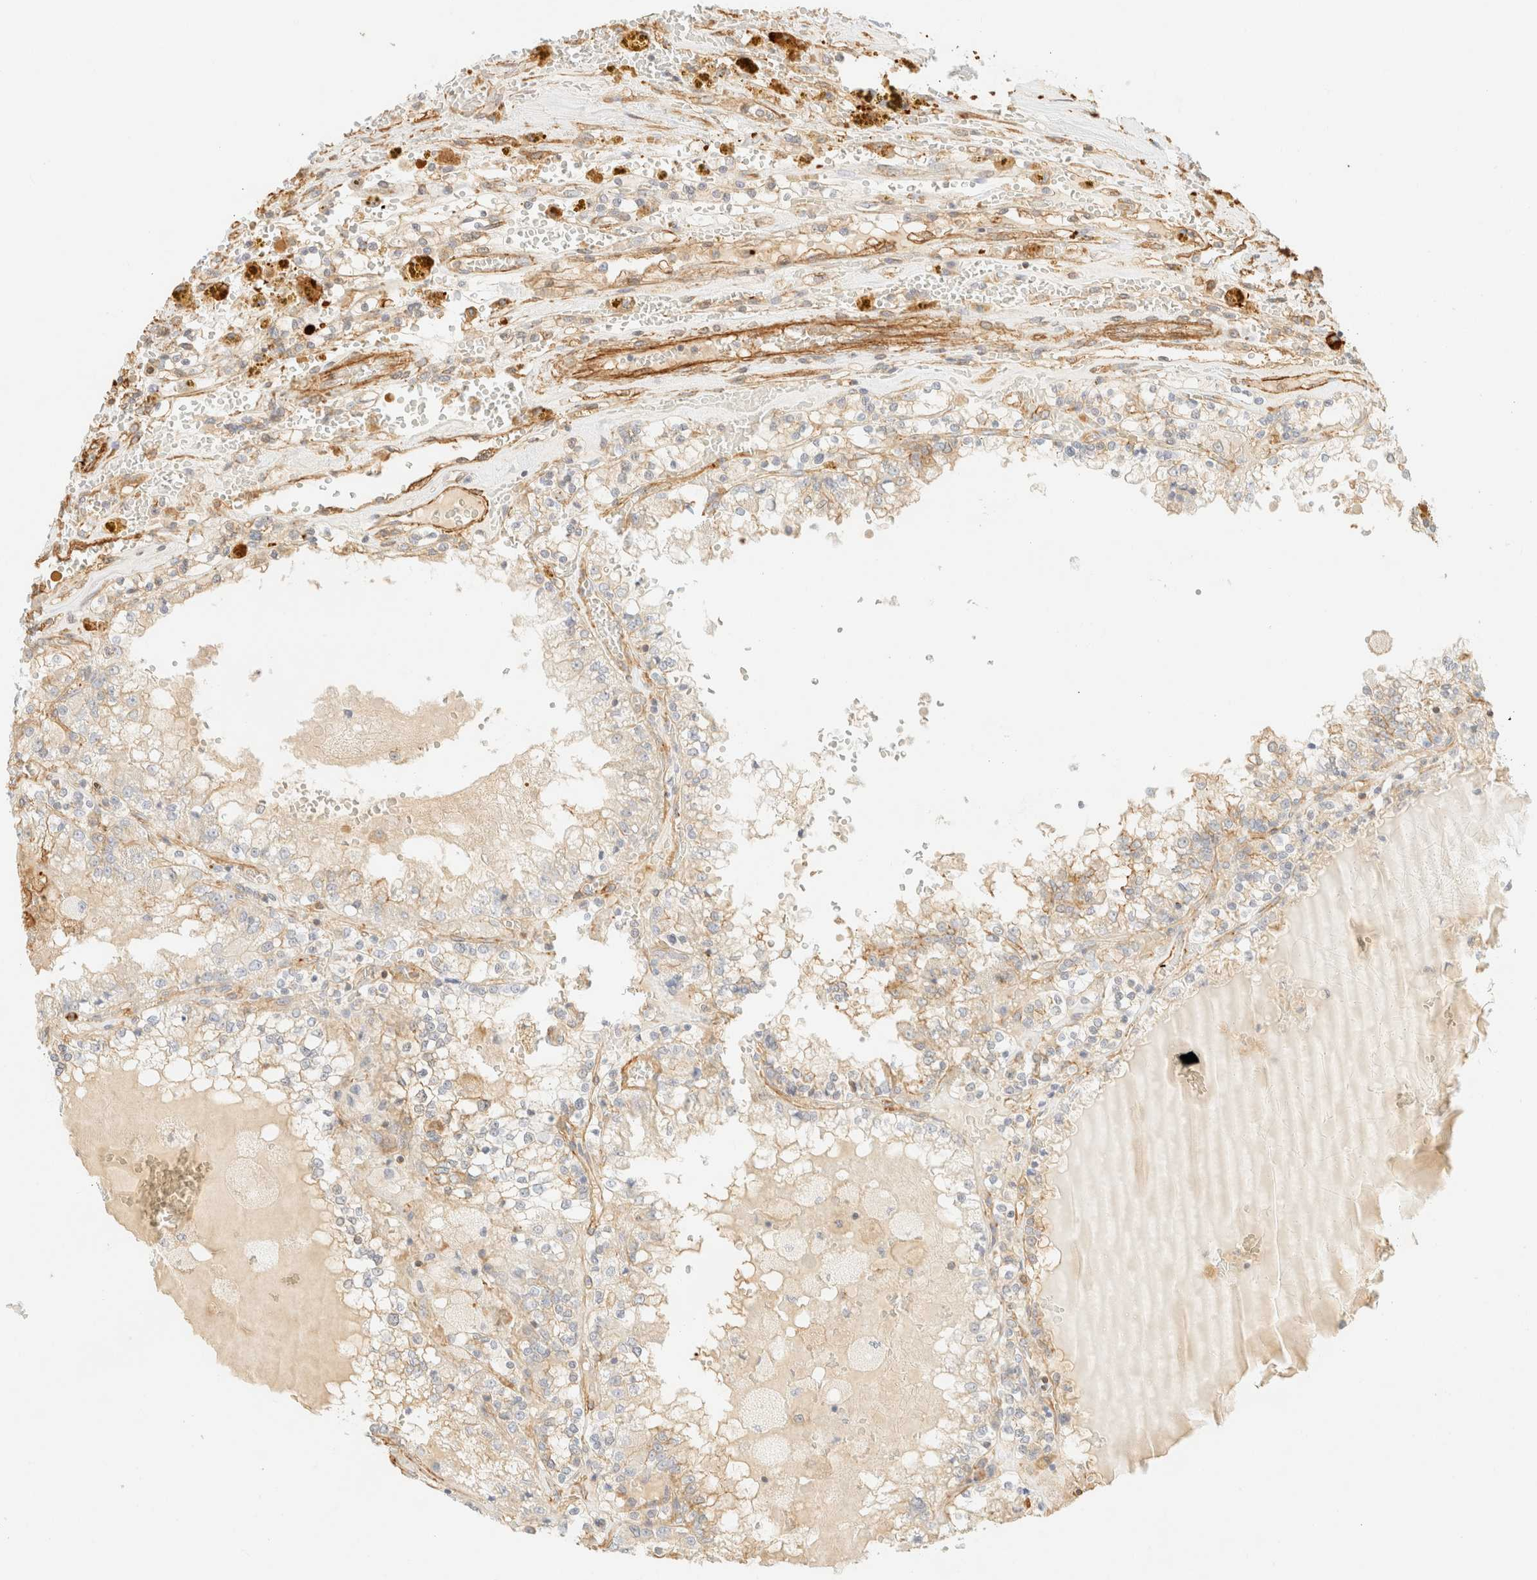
{"staining": {"intensity": "weak", "quantity": ">75%", "location": "cytoplasmic/membranous"}, "tissue": "renal cancer", "cell_type": "Tumor cells", "image_type": "cancer", "snomed": [{"axis": "morphology", "description": "Adenocarcinoma, NOS"}, {"axis": "topography", "description": "Kidney"}], "caption": "Human renal adenocarcinoma stained for a protein (brown) displays weak cytoplasmic/membranous positive staining in about >75% of tumor cells.", "gene": "OTOP2", "patient": {"sex": "female", "age": 56}}